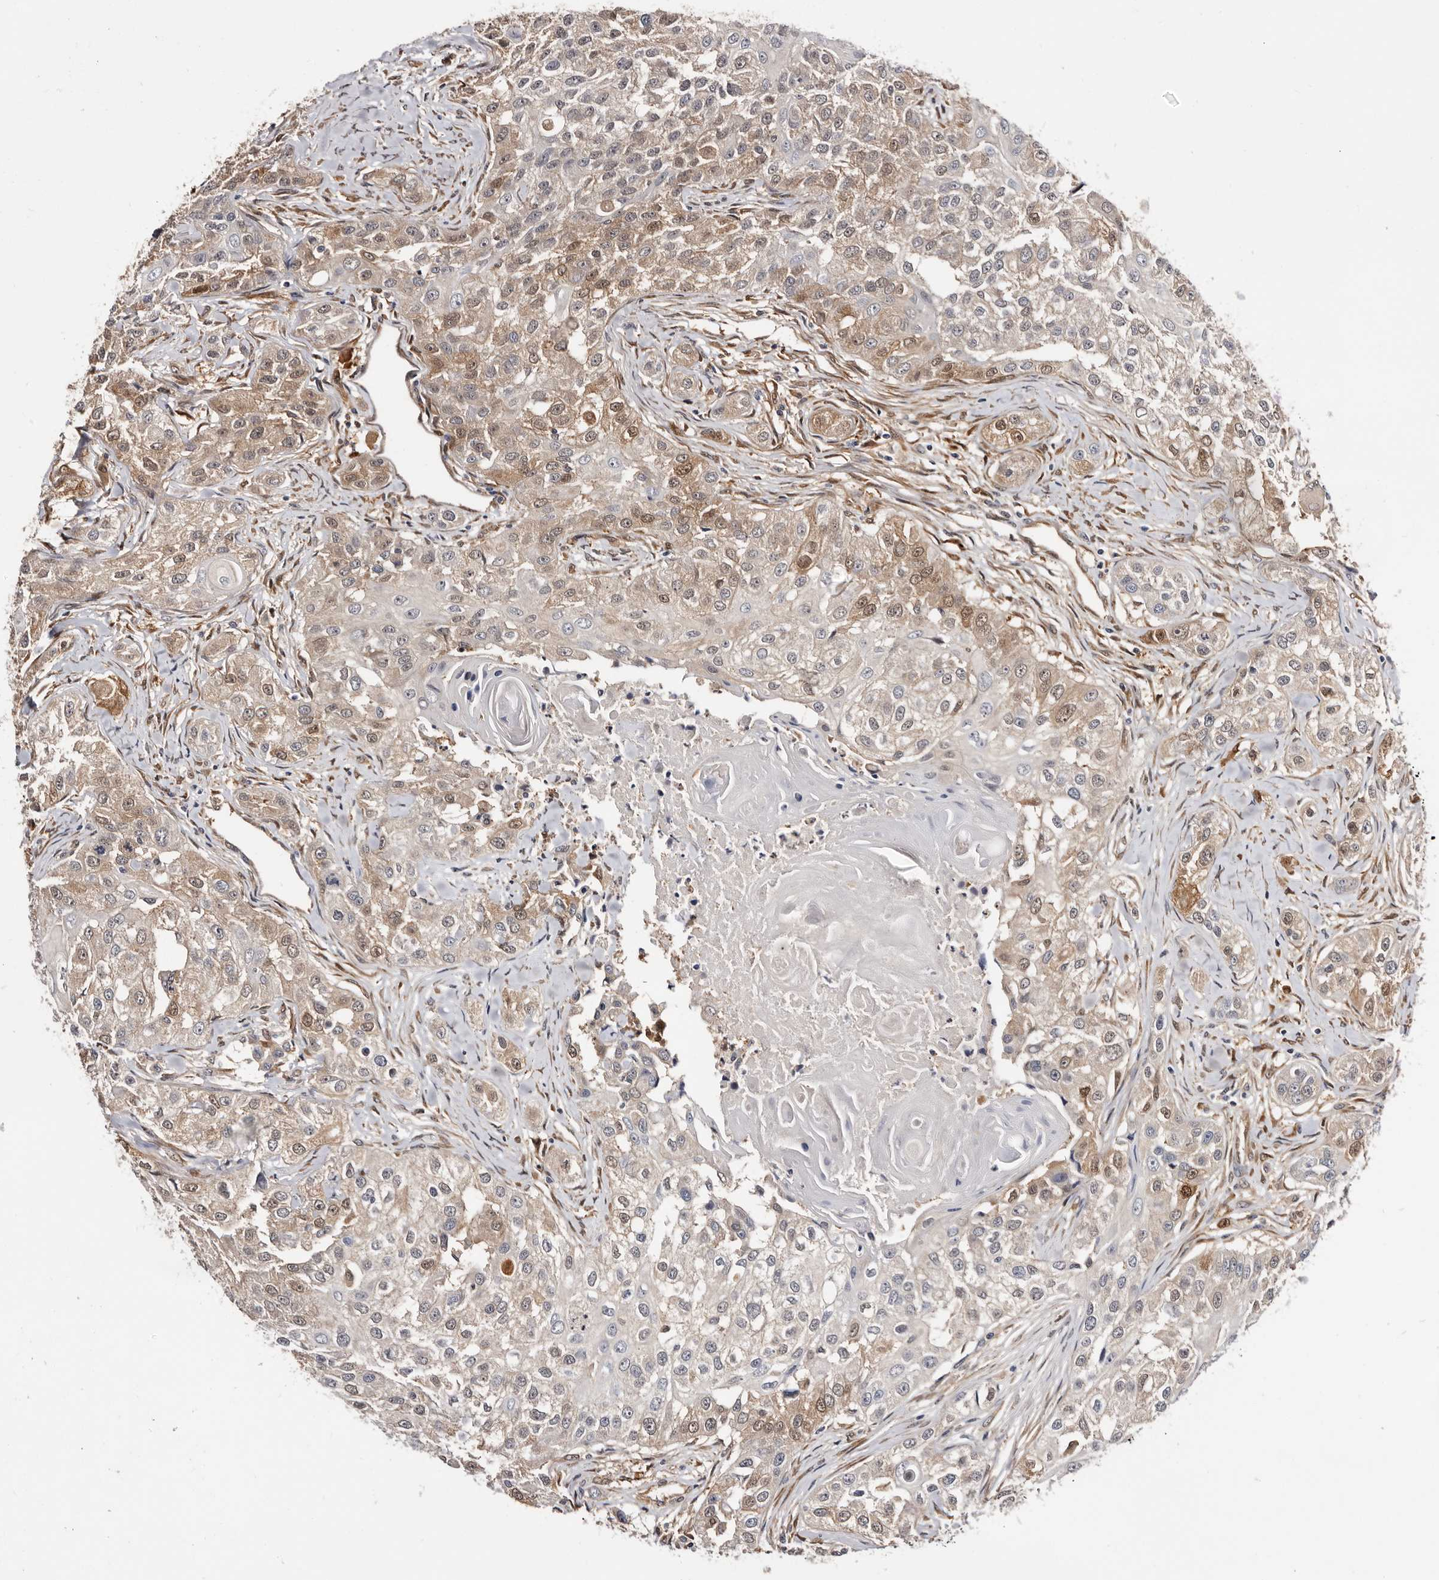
{"staining": {"intensity": "moderate", "quantity": "25%-75%", "location": "cytoplasmic/membranous,nuclear"}, "tissue": "head and neck cancer", "cell_type": "Tumor cells", "image_type": "cancer", "snomed": [{"axis": "morphology", "description": "Normal tissue, NOS"}, {"axis": "morphology", "description": "Squamous cell carcinoma, NOS"}, {"axis": "topography", "description": "Skeletal muscle"}, {"axis": "topography", "description": "Head-Neck"}], "caption": "Head and neck squamous cell carcinoma tissue displays moderate cytoplasmic/membranous and nuclear positivity in about 25%-75% of tumor cells, visualized by immunohistochemistry. (IHC, brightfield microscopy, high magnification).", "gene": "TP53I3", "patient": {"sex": "male", "age": 51}}